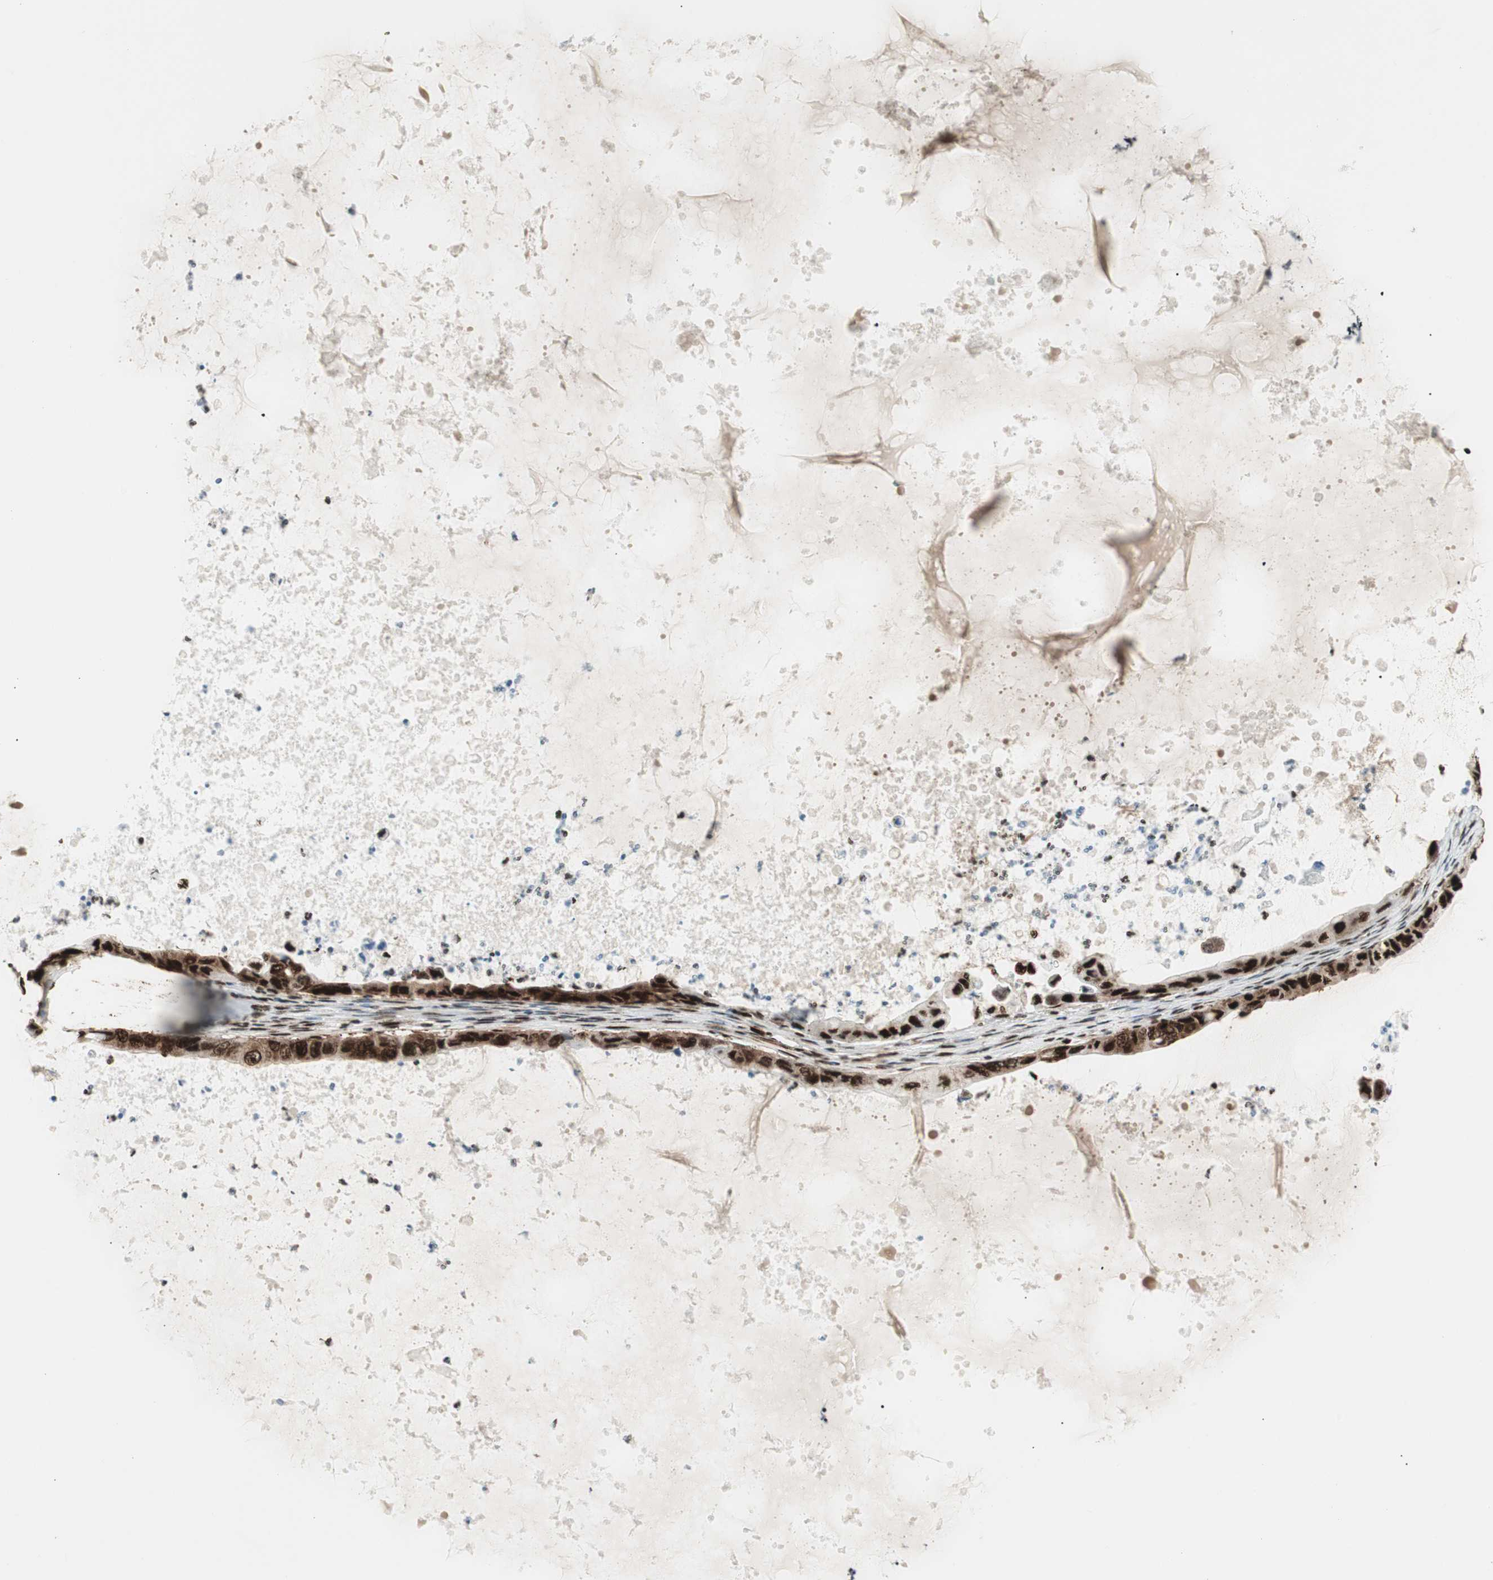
{"staining": {"intensity": "strong", "quantity": ">75%", "location": "nuclear"}, "tissue": "ovarian cancer", "cell_type": "Tumor cells", "image_type": "cancer", "snomed": [{"axis": "morphology", "description": "Cystadenocarcinoma, mucinous, NOS"}, {"axis": "topography", "description": "Ovary"}], "caption": "Immunohistochemistry (DAB (3,3'-diaminobenzidine)) staining of ovarian cancer (mucinous cystadenocarcinoma) reveals strong nuclear protein staining in about >75% of tumor cells. (brown staining indicates protein expression, while blue staining denotes nuclei).", "gene": "EWSR1", "patient": {"sex": "female", "age": 80}}